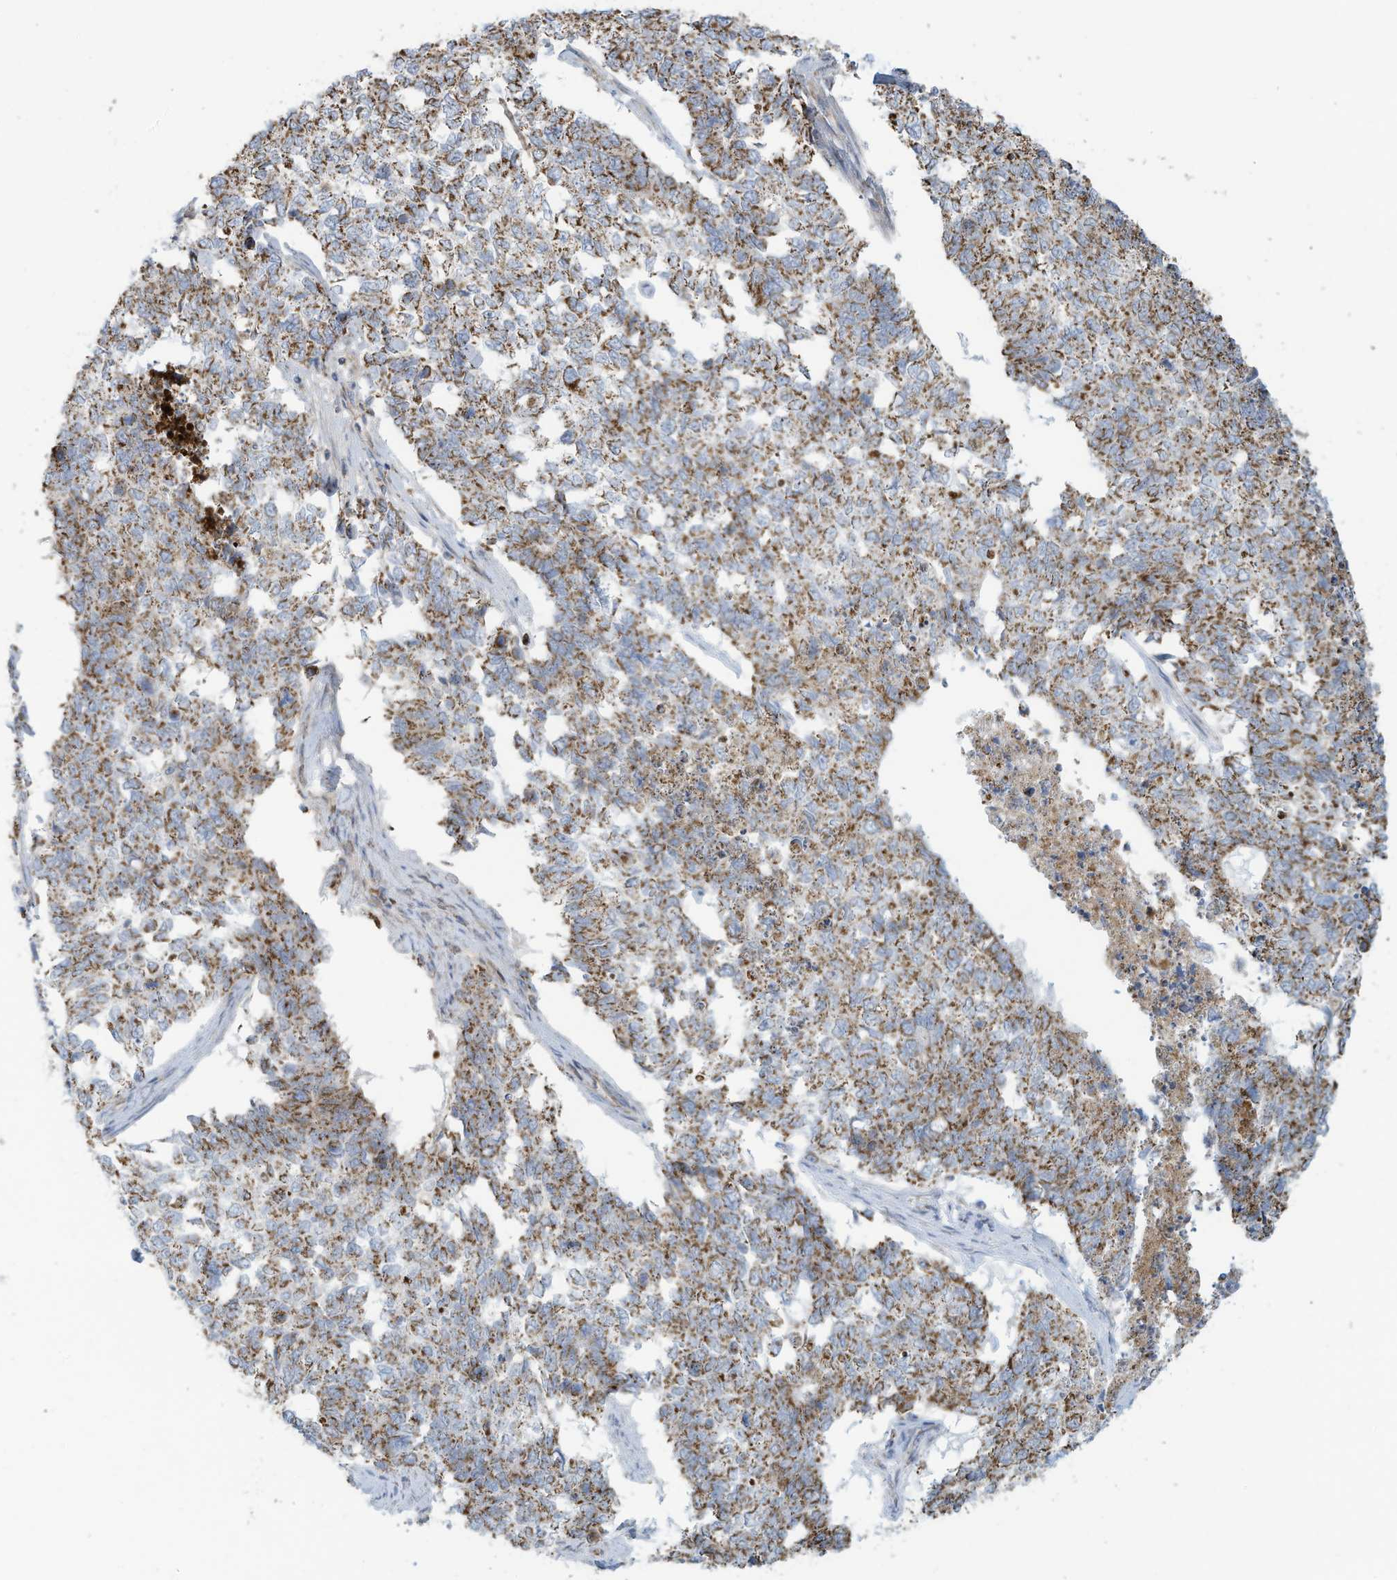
{"staining": {"intensity": "moderate", "quantity": ">75%", "location": "cytoplasmic/membranous"}, "tissue": "cervical cancer", "cell_type": "Tumor cells", "image_type": "cancer", "snomed": [{"axis": "morphology", "description": "Squamous cell carcinoma, NOS"}, {"axis": "topography", "description": "Cervix"}], "caption": "Tumor cells display medium levels of moderate cytoplasmic/membranous staining in approximately >75% of cells in cervical cancer.", "gene": "NLN", "patient": {"sex": "female", "age": 63}}